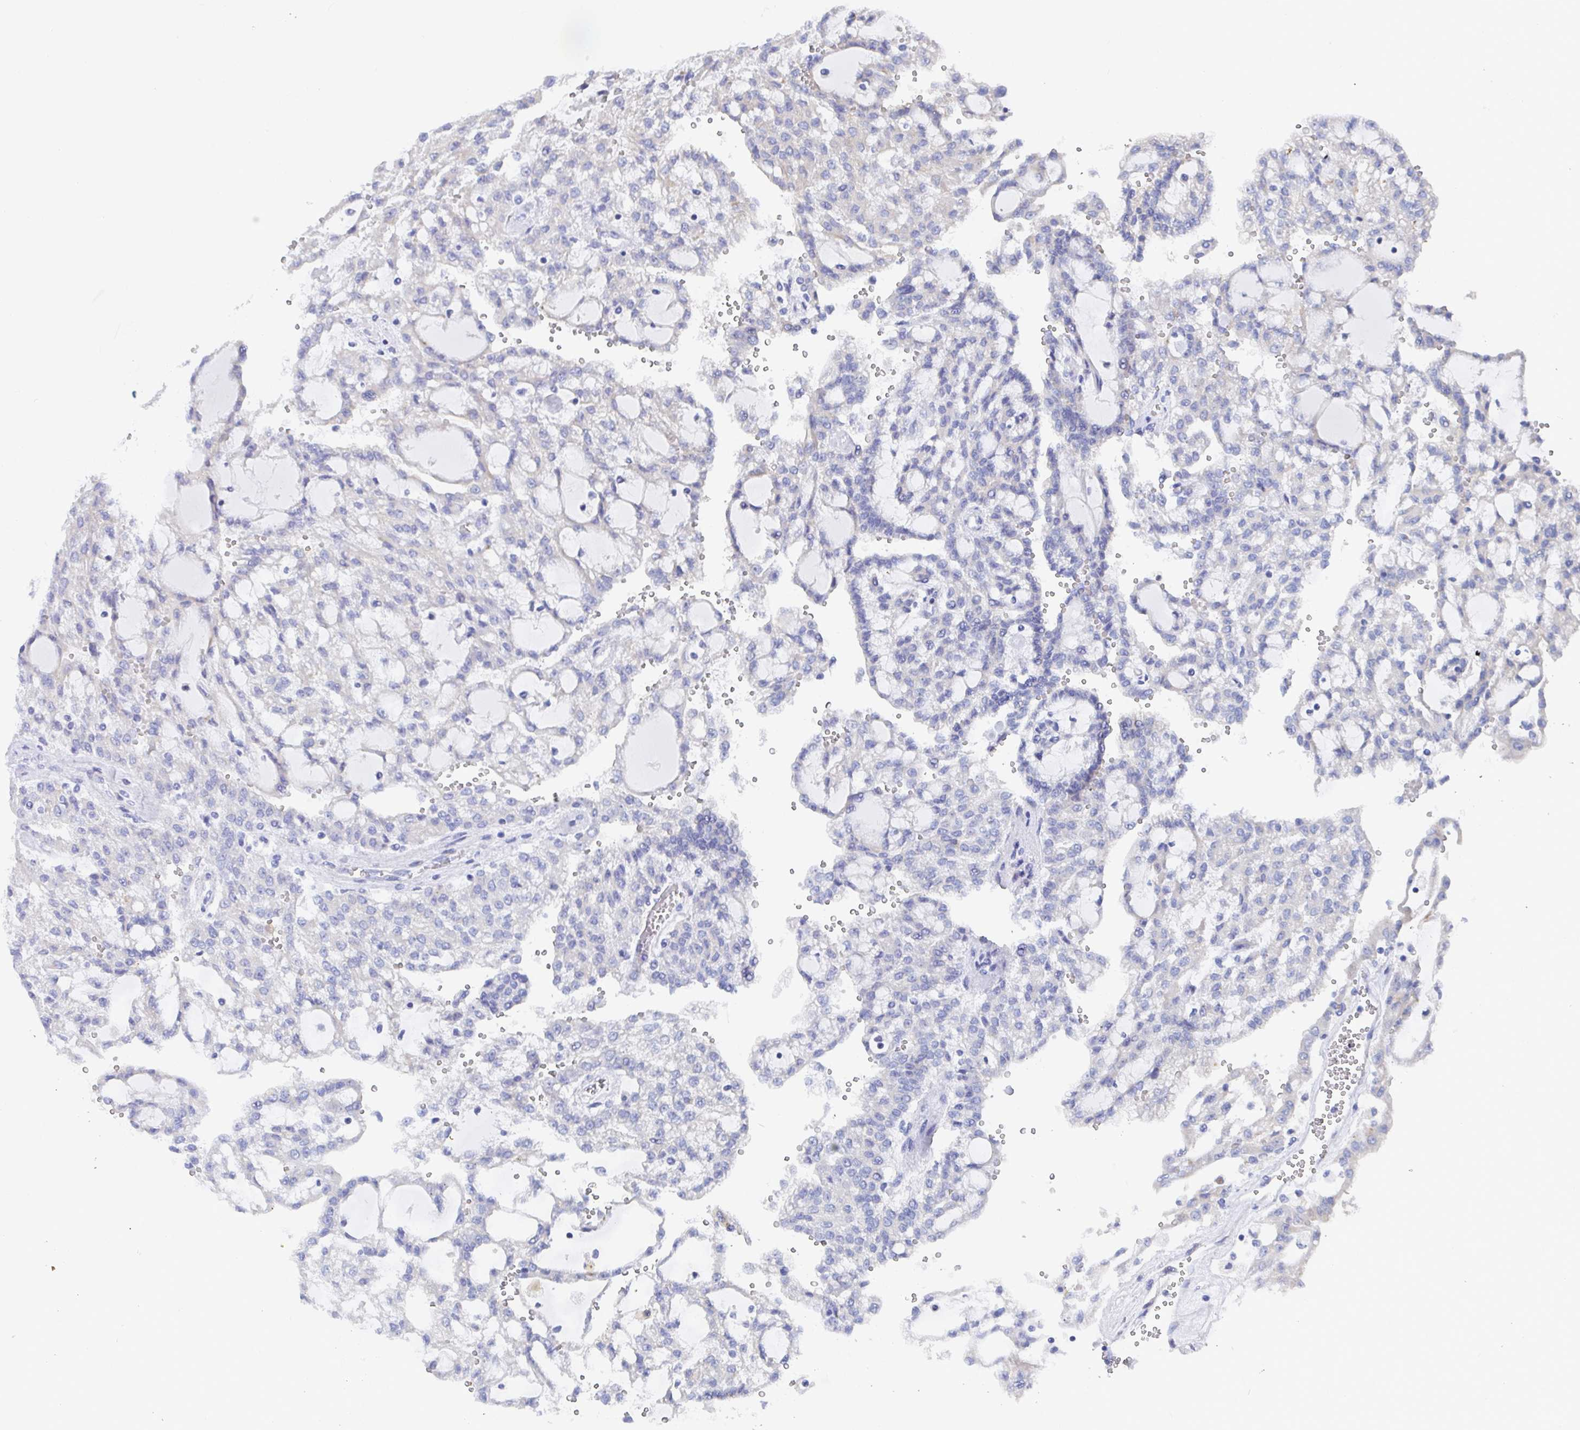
{"staining": {"intensity": "negative", "quantity": "none", "location": "none"}, "tissue": "renal cancer", "cell_type": "Tumor cells", "image_type": "cancer", "snomed": [{"axis": "morphology", "description": "Adenocarcinoma, NOS"}, {"axis": "topography", "description": "Kidney"}], "caption": "The micrograph displays no staining of tumor cells in renal cancer.", "gene": "TAS2R39", "patient": {"sex": "male", "age": 63}}